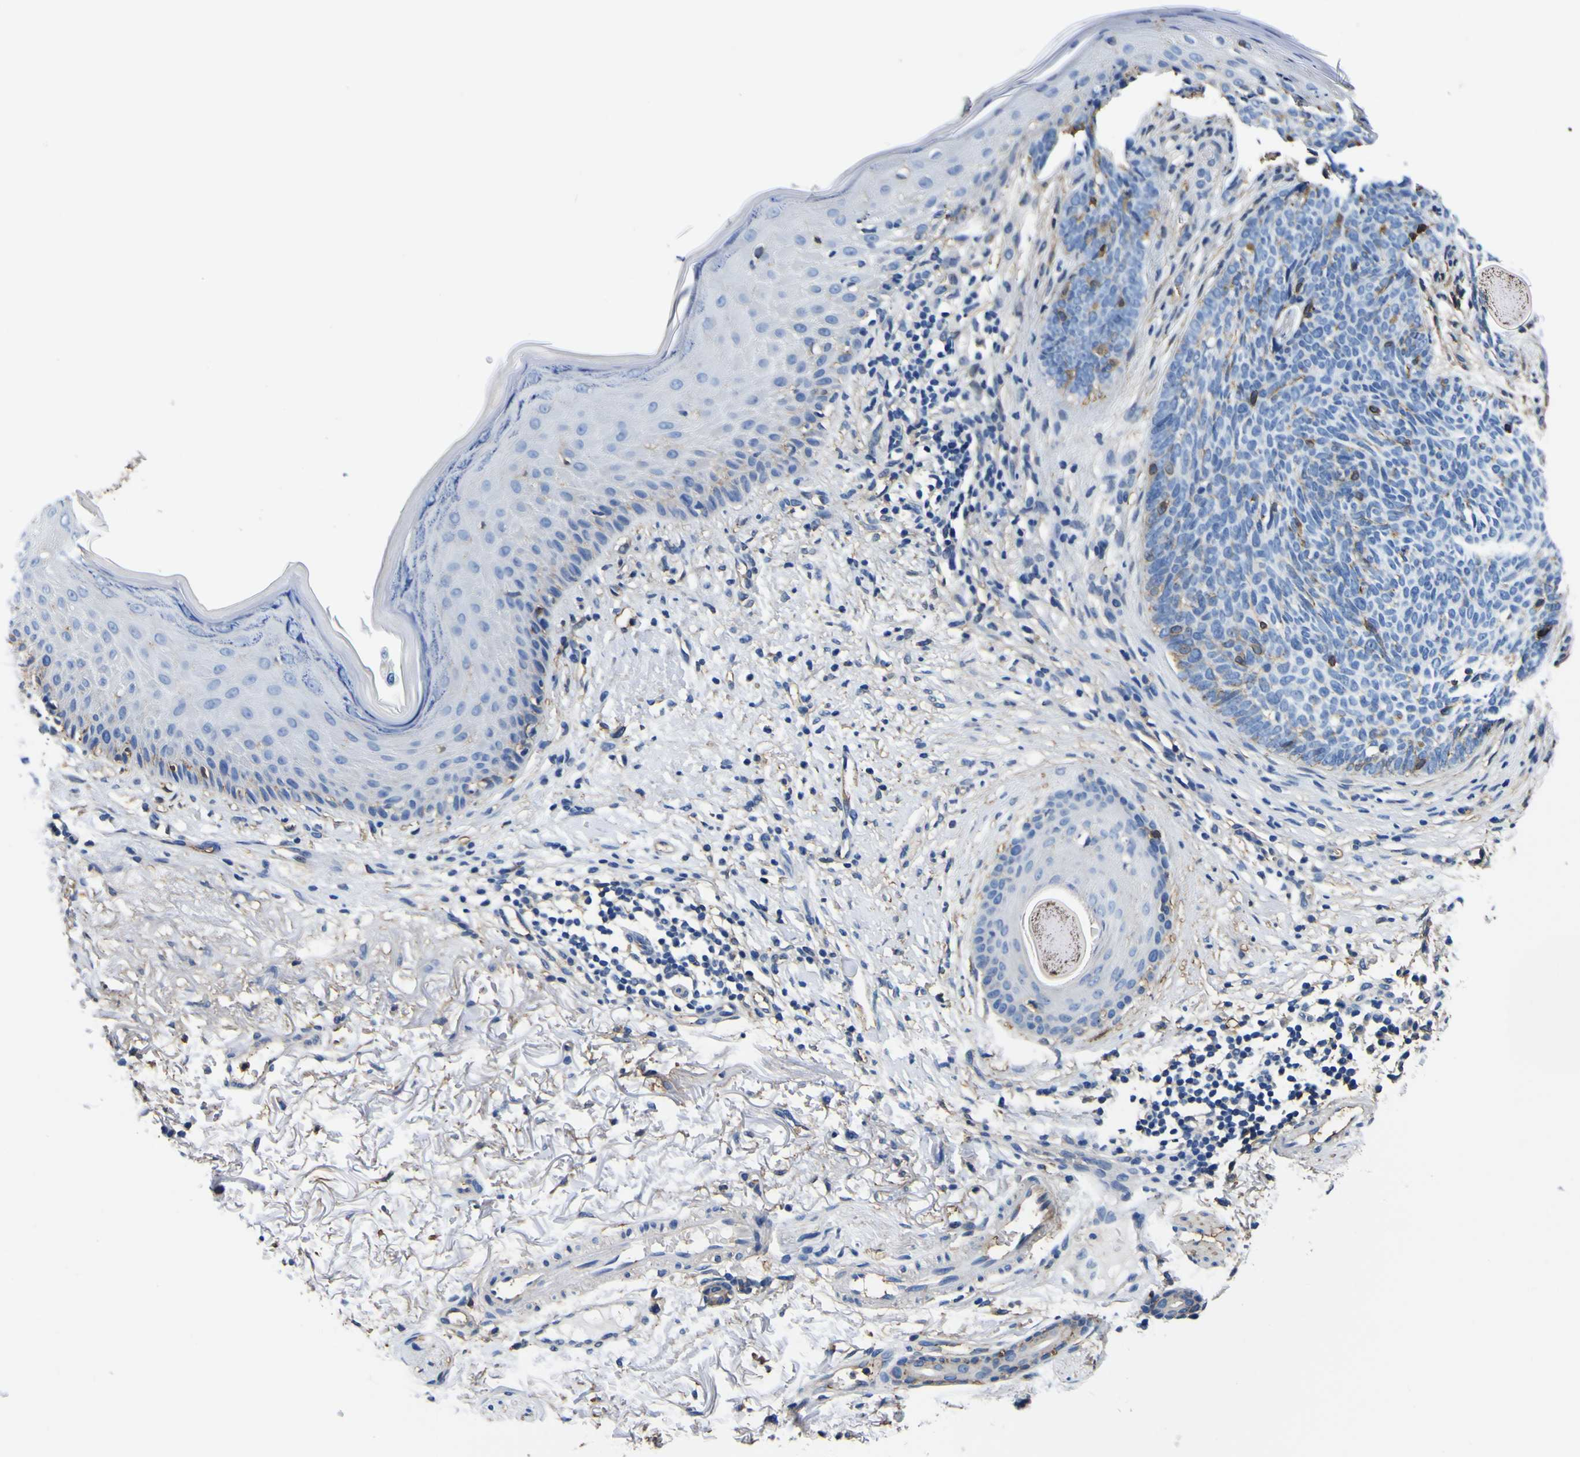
{"staining": {"intensity": "negative", "quantity": "none", "location": "none"}, "tissue": "skin cancer", "cell_type": "Tumor cells", "image_type": "cancer", "snomed": [{"axis": "morphology", "description": "Basal cell carcinoma"}, {"axis": "topography", "description": "Skin"}], "caption": "Immunohistochemistry of basal cell carcinoma (skin) demonstrates no positivity in tumor cells.", "gene": "PXDN", "patient": {"sex": "female", "age": 70}}